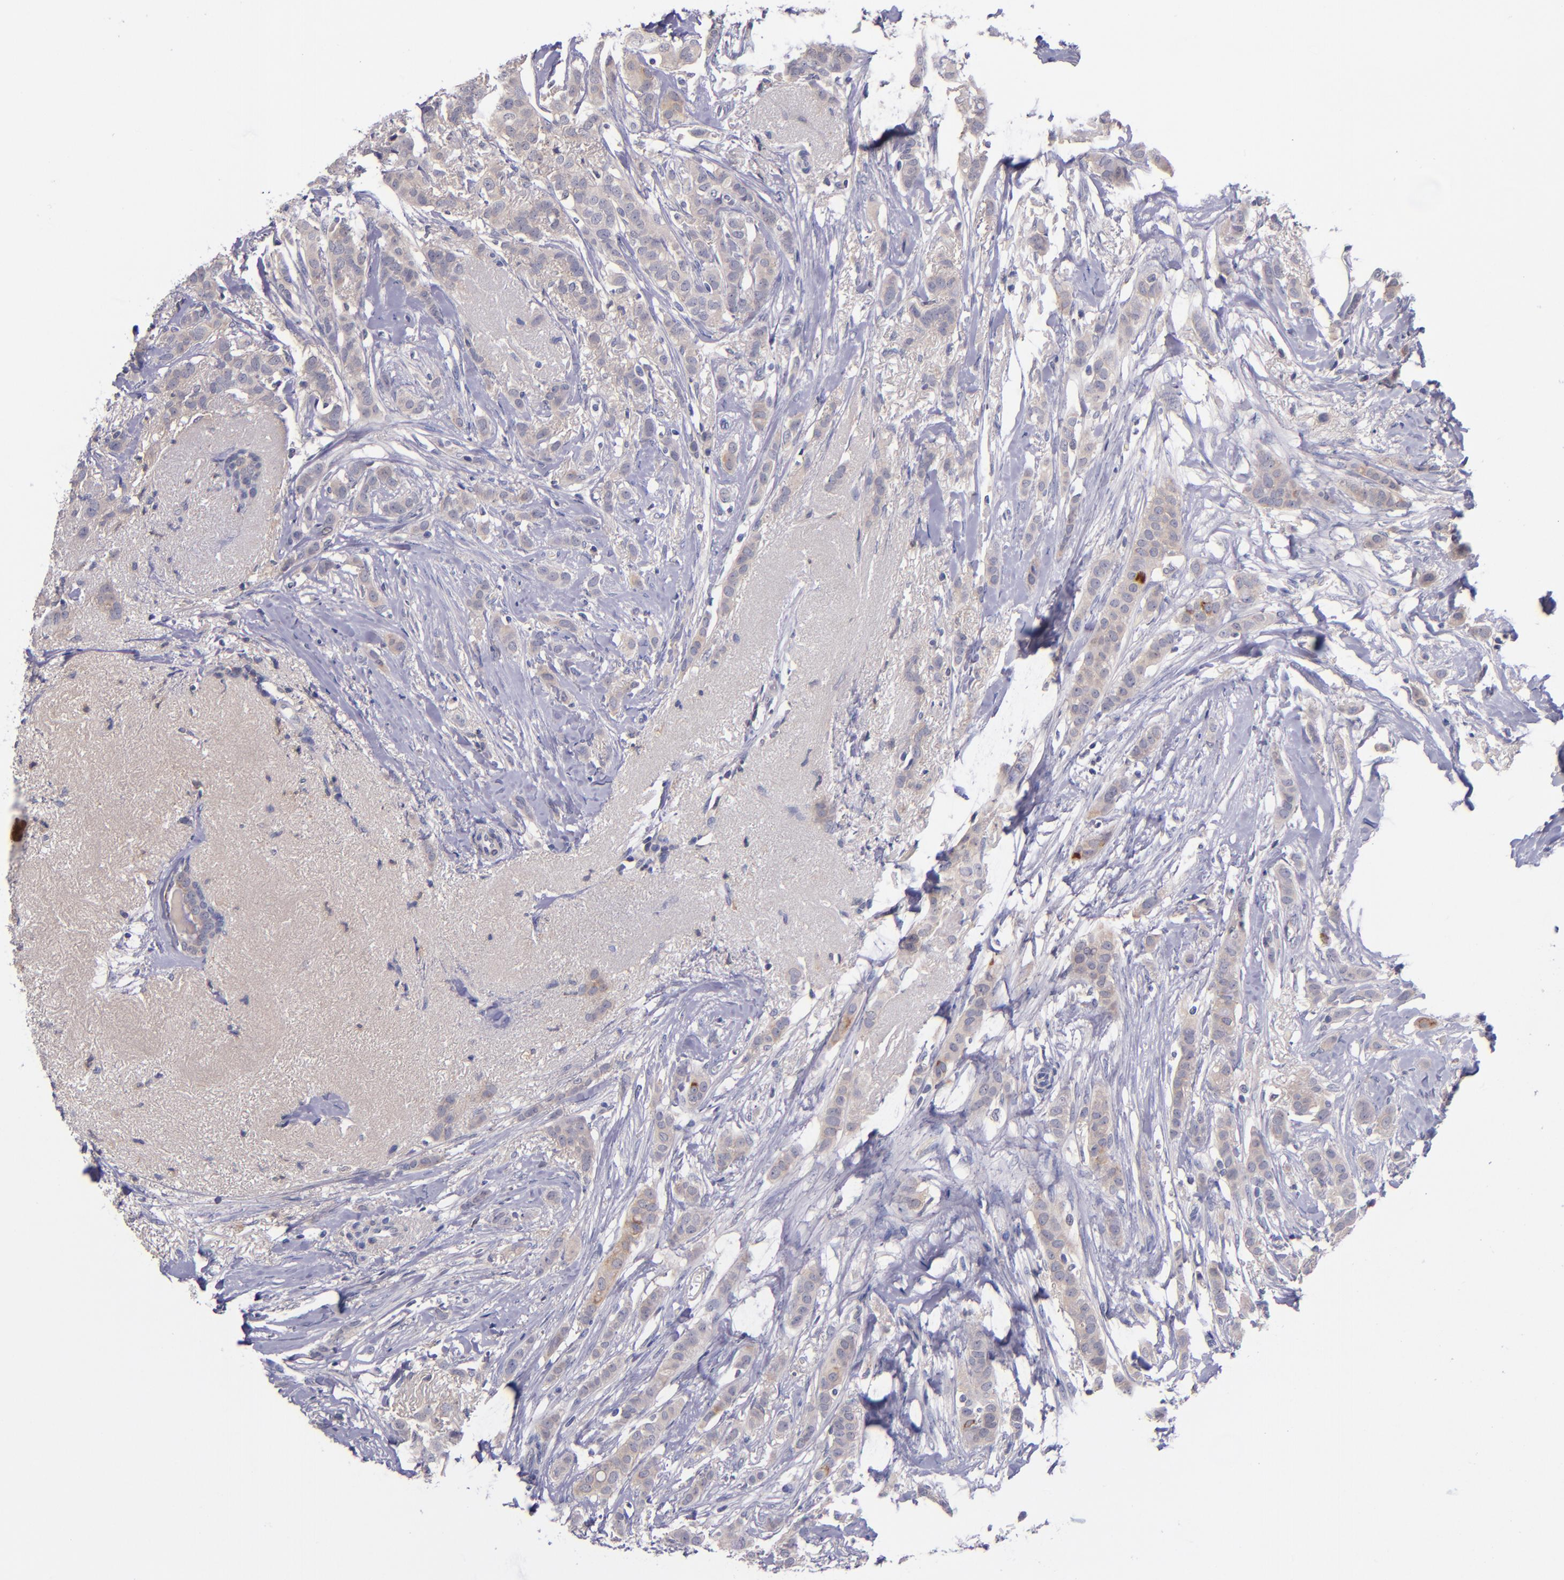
{"staining": {"intensity": "weak", "quantity": ">75%", "location": "cytoplasmic/membranous"}, "tissue": "breast cancer", "cell_type": "Tumor cells", "image_type": "cancer", "snomed": [{"axis": "morphology", "description": "Lobular carcinoma"}, {"axis": "topography", "description": "Breast"}], "caption": "IHC micrograph of neoplastic tissue: breast cancer (lobular carcinoma) stained using IHC displays low levels of weak protein expression localized specifically in the cytoplasmic/membranous of tumor cells, appearing as a cytoplasmic/membranous brown color.", "gene": "RBP4", "patient": {"sex": "female", "age": 55}}